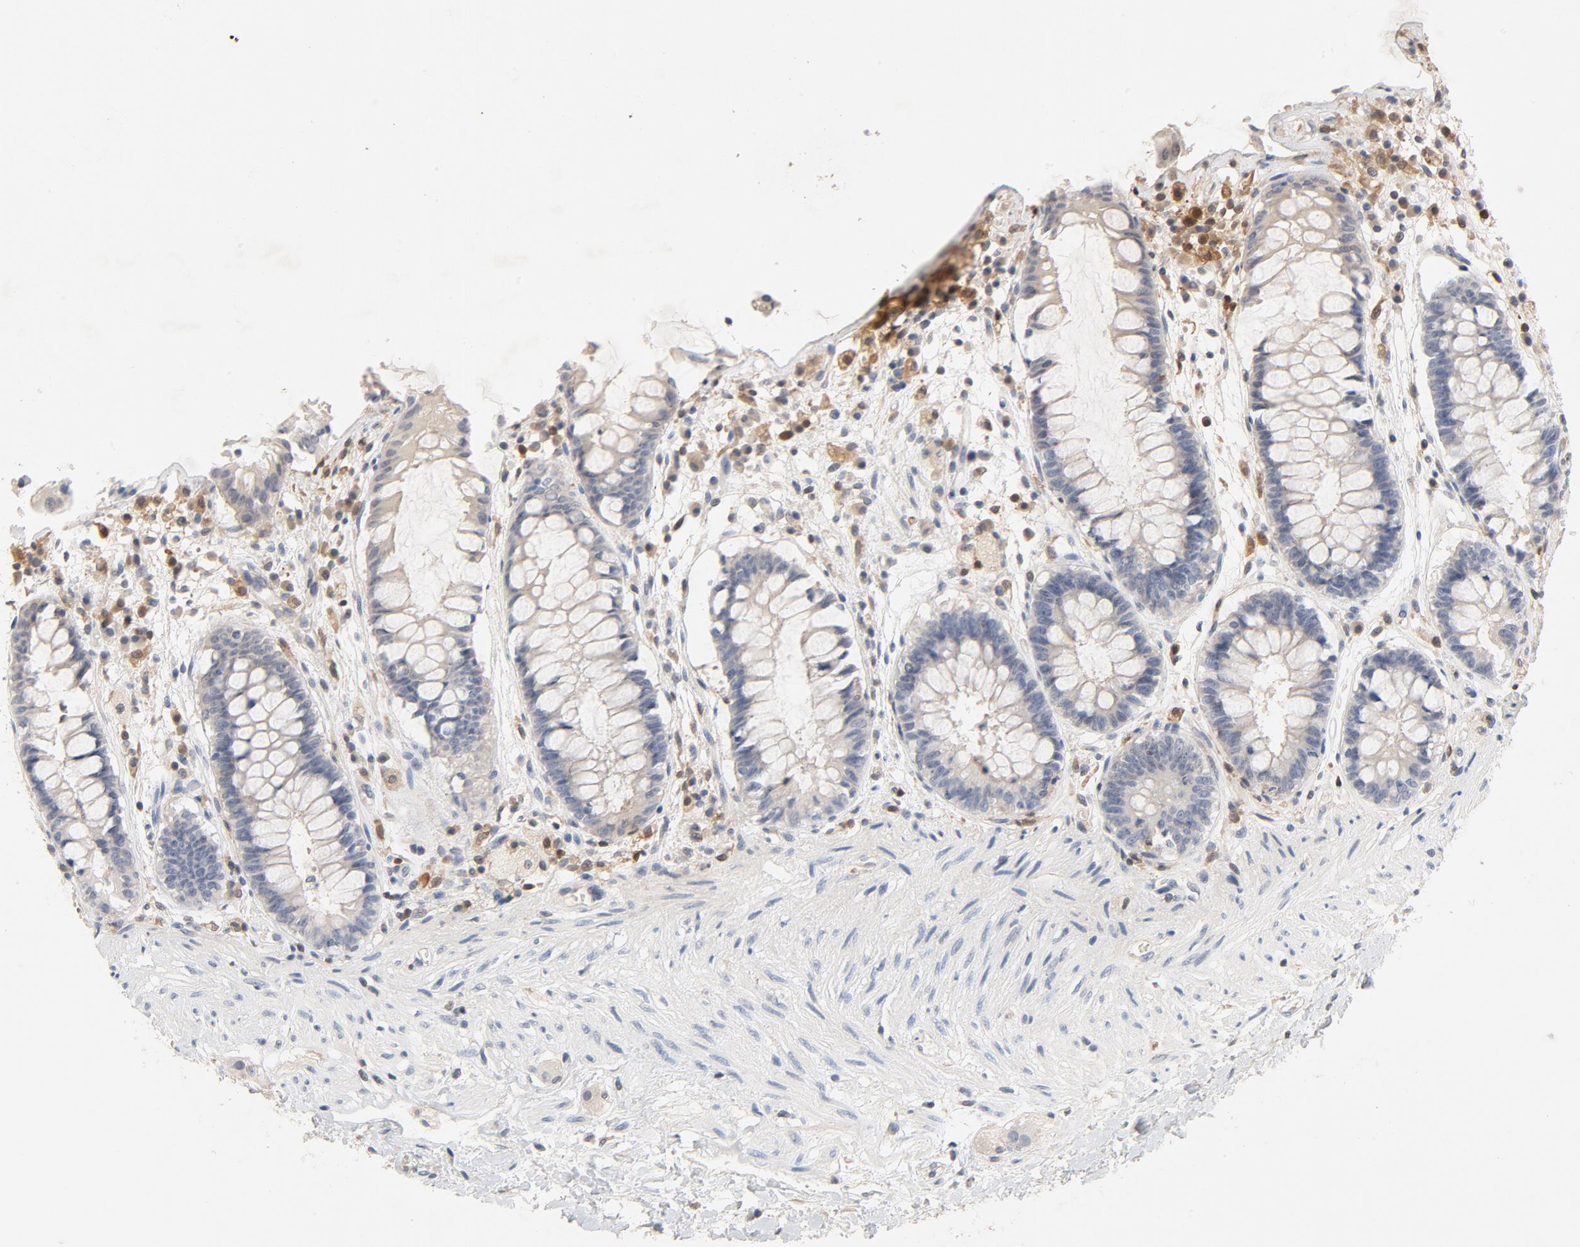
{"staining": {"intensity": "negative", "quantity": "none", "location": "none"}, "tissue": "rectum", "cell_type": "Glandular cells", "image_type": "normal", "snomed": [{"axis": "morphology", "description": "Normal tissue, NOS"}, {"axis": "topography", "description": "Rectum"}], "caption": "Immunohistochemistry (IHC) image of normal rectum stained for a protein (brown), which demonstrates no staining in glandular cells.", "gene": "STAT1", "patient": {"sex": "female", "age": 46}}